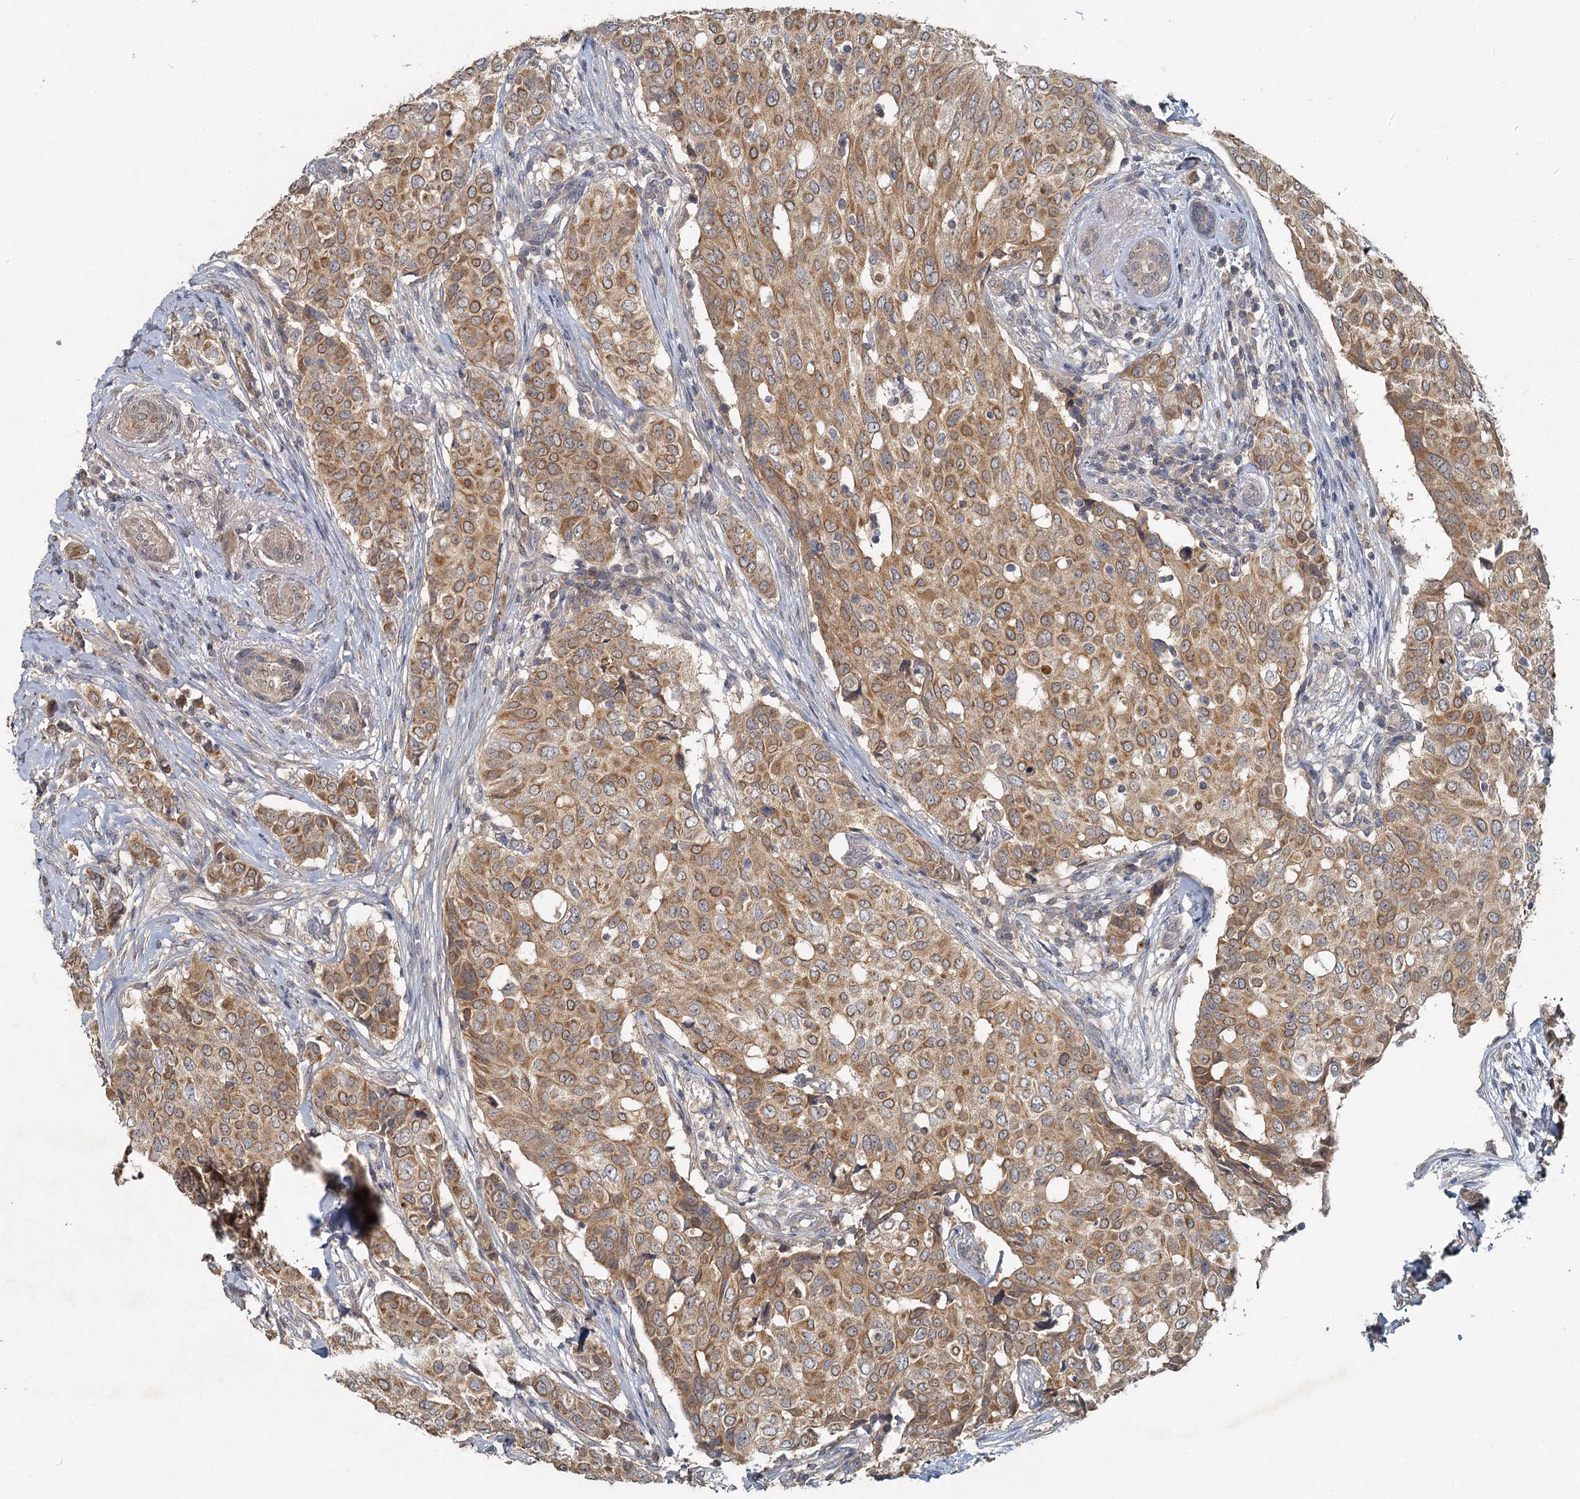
{"staining": {"intensity": "moderate", "quantity": ">75%", "location": "cytoplasmic/membranous"}, "tissue": "breast cancer", "cell_type": "Tumor cells", "image_type": "cancer", "snomed": [{"axis": "morphology", "description": "Lobular carcinoma"}, {"axis": "topography", "description": "Breast"}], "caption": "A brown stain shows moderate cytoplasmic/membranous positivity of a protein in human breast lobular carcinoma tumor cells. (Brightfield microscopy of DAB IHC at high magnification).", "gene": "HERC3", "patient": {"sex": "female", "age": 51}}